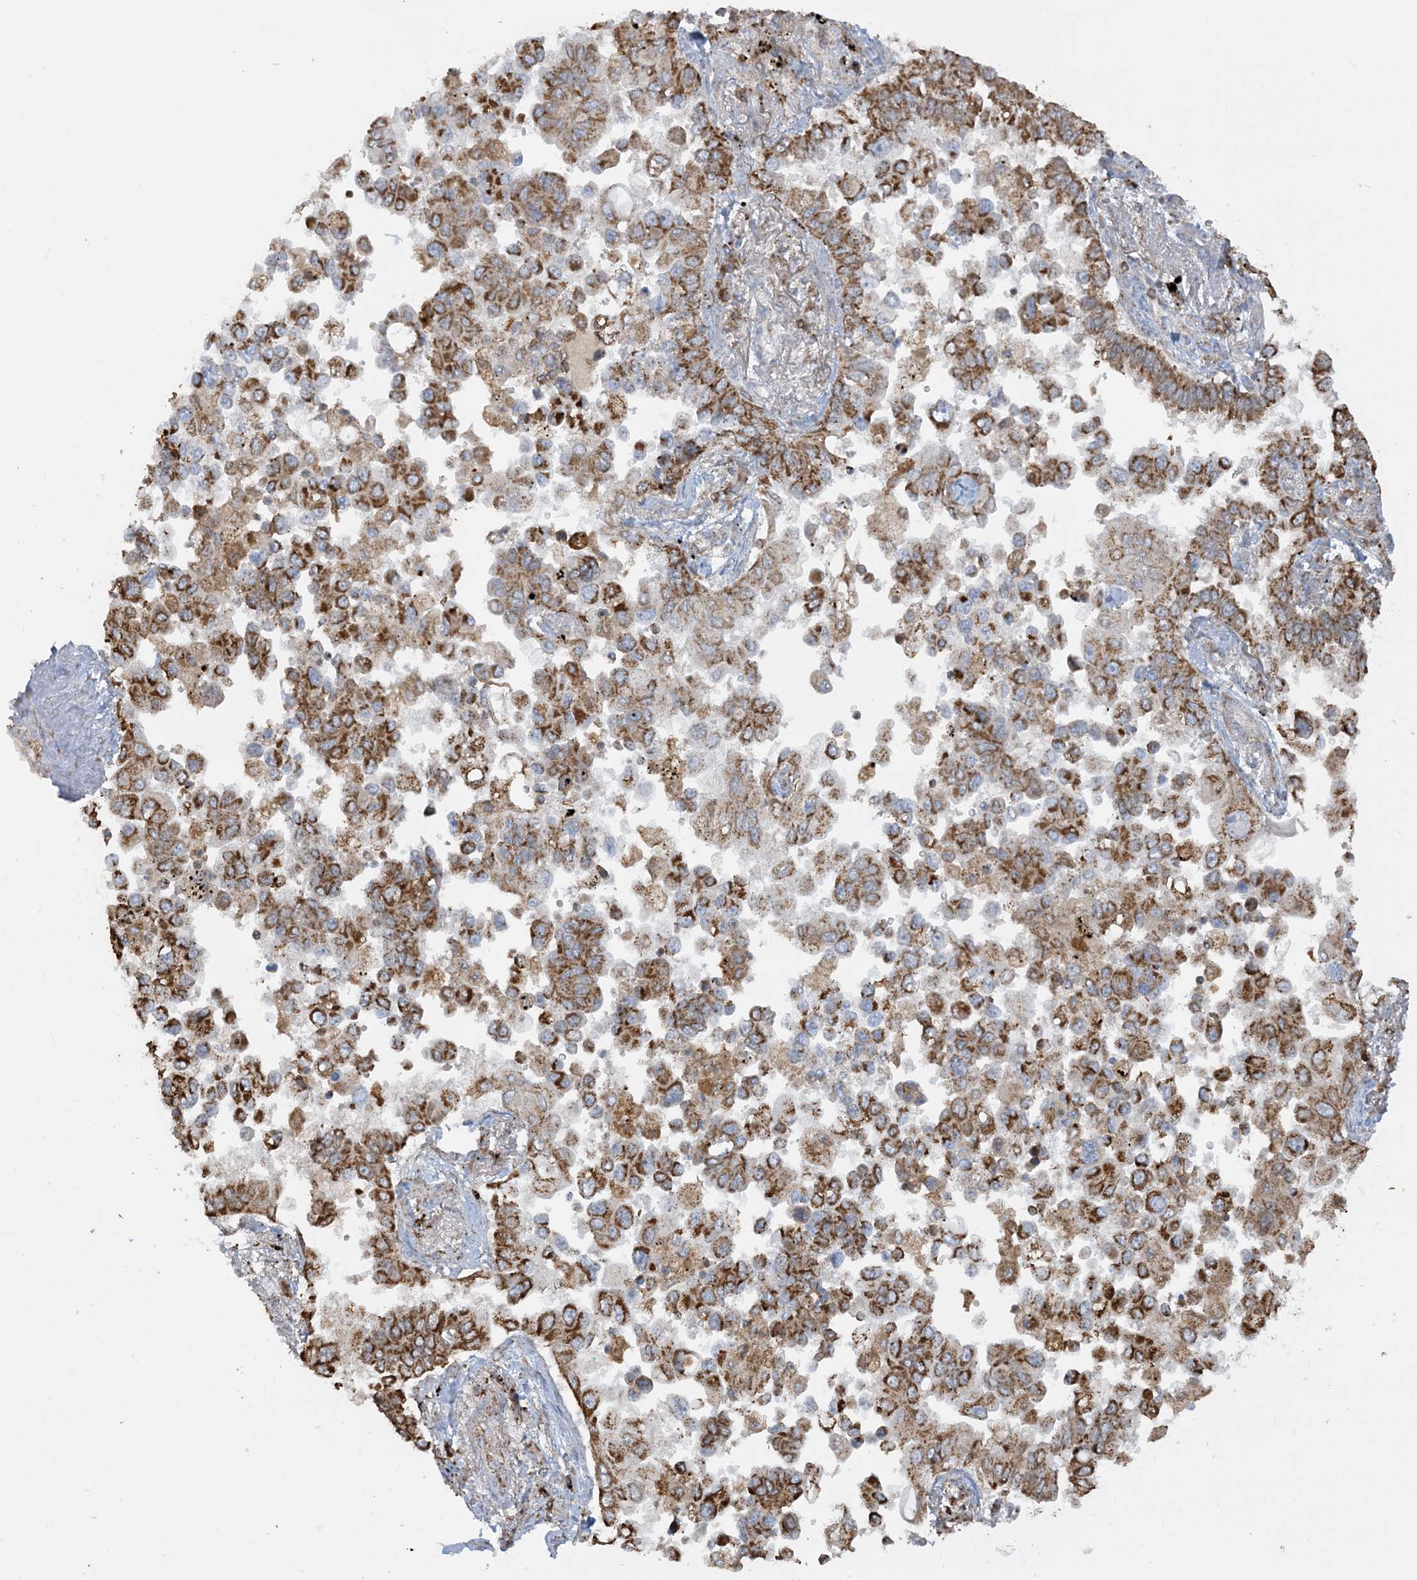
{"staining": {"intensity": "moderate", "quantity": ">75%", "location": "cytoplasmic/membranous"}, "tissue": "lung cancer", "cell_type": "Tumor cells", "image_type": "cancer", "snomed": [{"axis": "morphology", "description": "Adenocarcinoma, NOS"}, {"axis": "topography", "description": "Lung"}], "caption": "This is an image of immunohistochemistry staining of lung cancer (adenocarcinoma), which shows moderate staining in the cytoplasmic/membranous of tumor cells.", "gene": "AGA", "patient": {"sex": "female", "age": 67}}